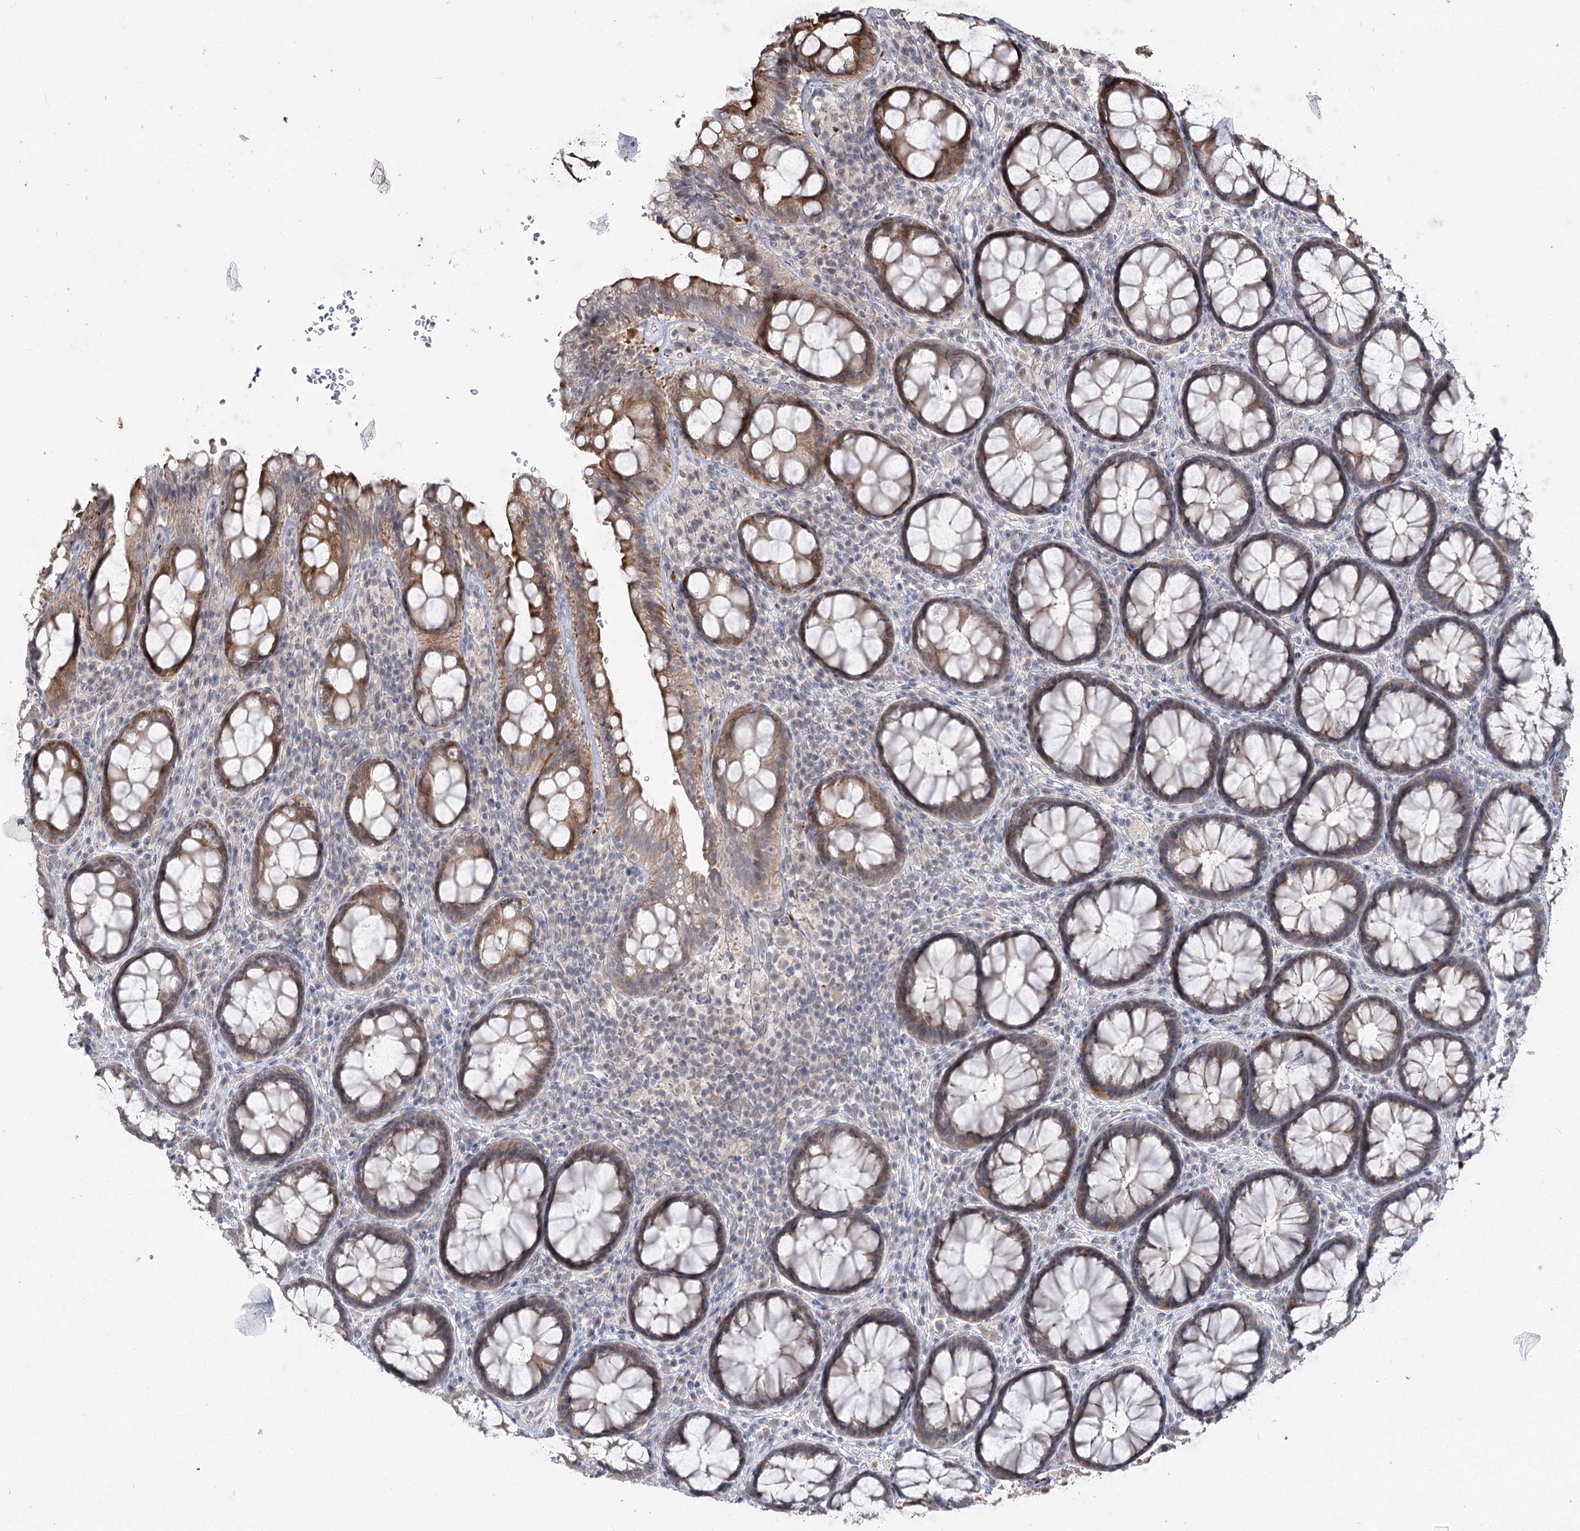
{"staining": {"intensity": "moderate", "quantity": "<25%", "location": "cytoplasmic/membranous"}, "tissue": "rectum", "cell_type": "Glandular cells", "image_type": "normal", "snomed": [{"axis": "morphology", "description": "Normal tissue, NOS"}, {"axis": "topography", "description": "Rectum"}], "caption": "Glandular cells demonstrate low levels of moderate cytoplasmic/membranous expression in about <25% of cells in normal rectum. (DAB (3,3'-diaminobenzidine) IHC, brown staining for protein, blue staining for nuclei).", "gene": "PHYHIPL", "patient": {"sex": "male", "age": 83}}